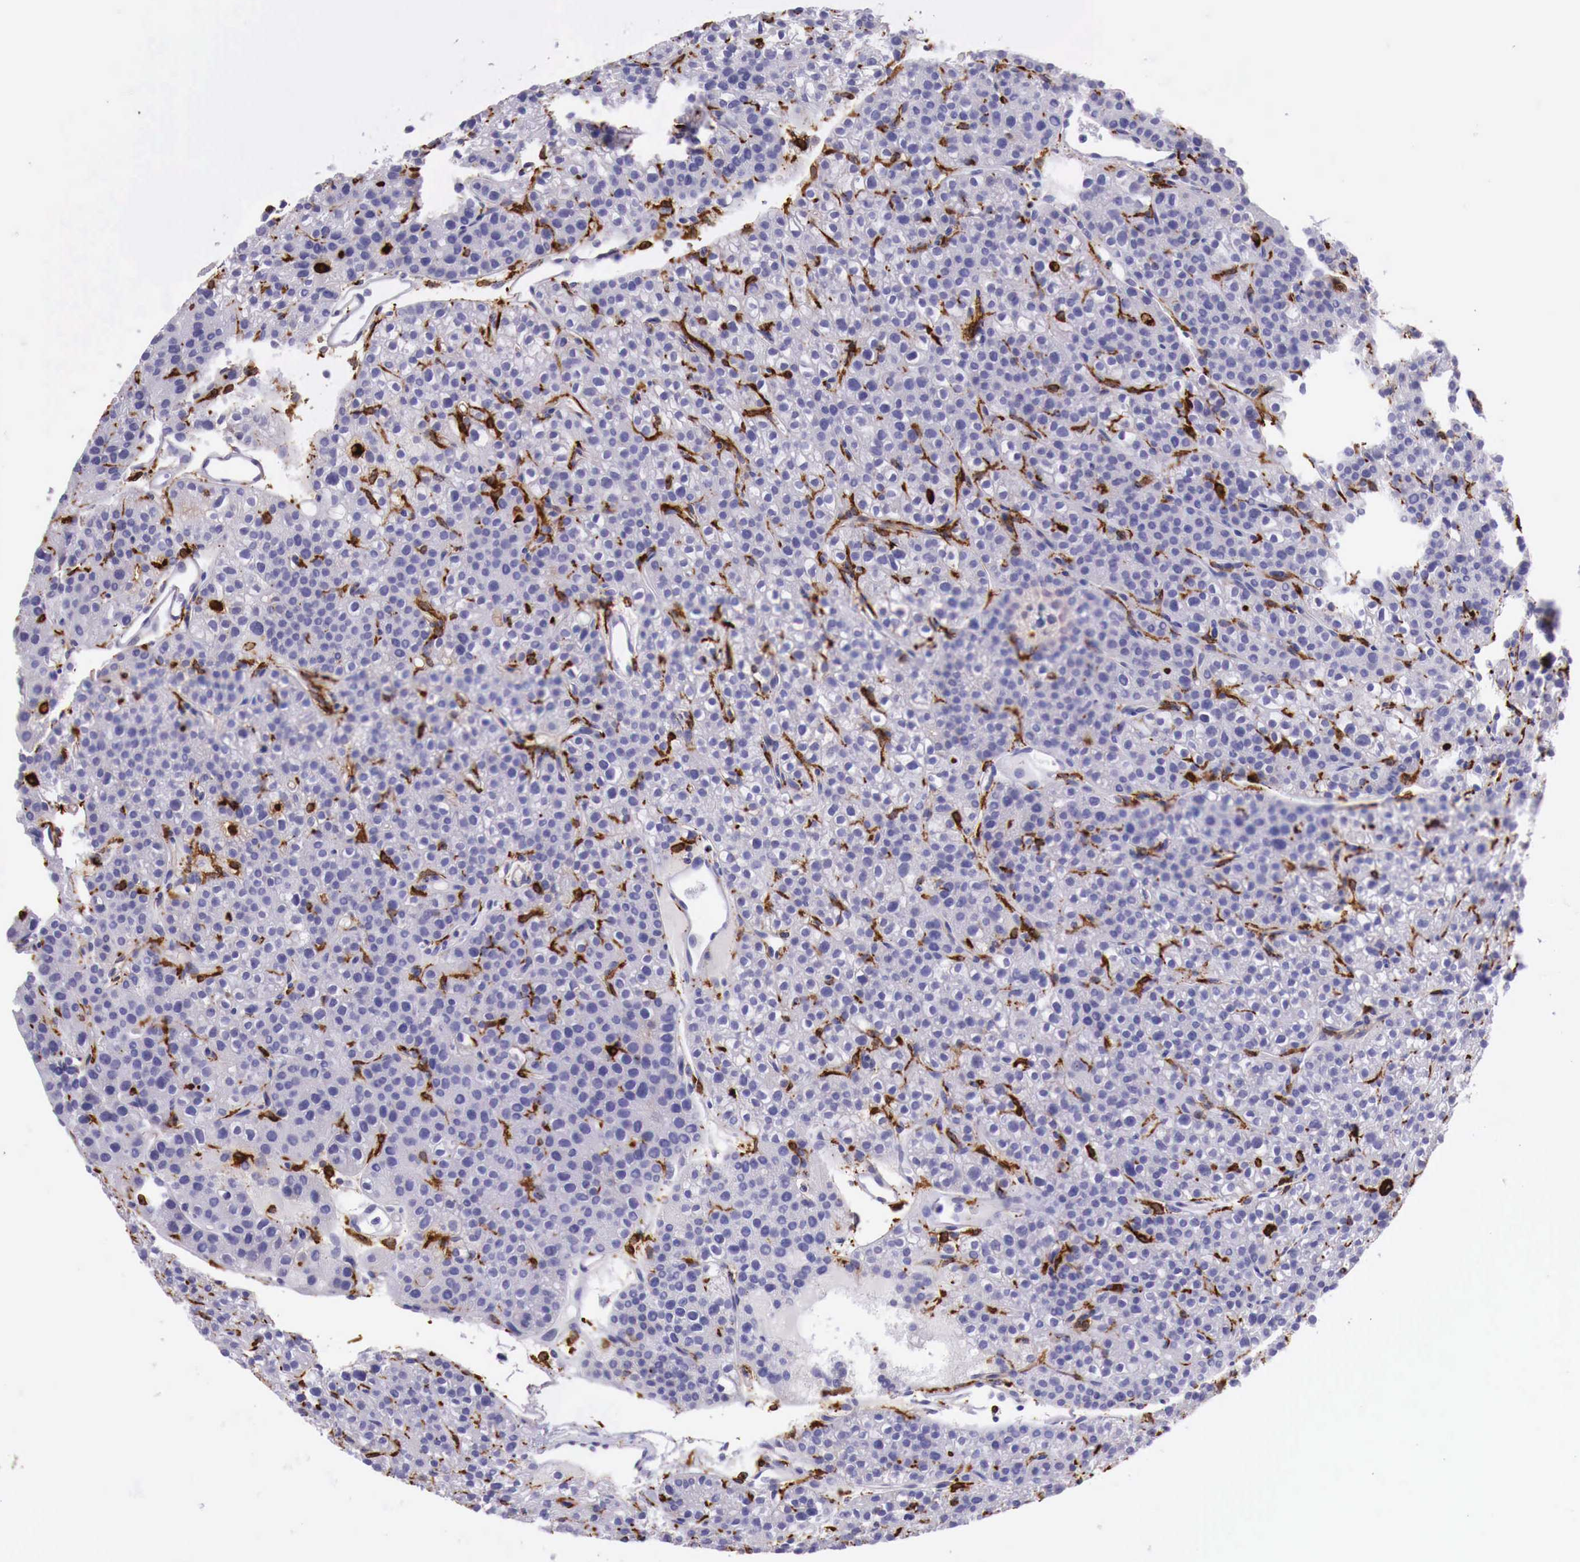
{"staining": {"intensity": "negative", "quantity": "none", "location": "none"}, "tissue": "parathyroid gland", "cell_type": "Glandular cells", "image_type": "normal", "snomed": [{"axis": "morphology", "description": "Normal tissue, NOS"}, {"axis": "topography", "description": "Parathyroid gland"}], "caption": "IHC photomicrograph of unremarkable parathyroid gland stained for a protein (brown), which exhibits no positivity in glandular cells.", "gene": "MSR1", "patient": {"sex": "male", "age": 71}}